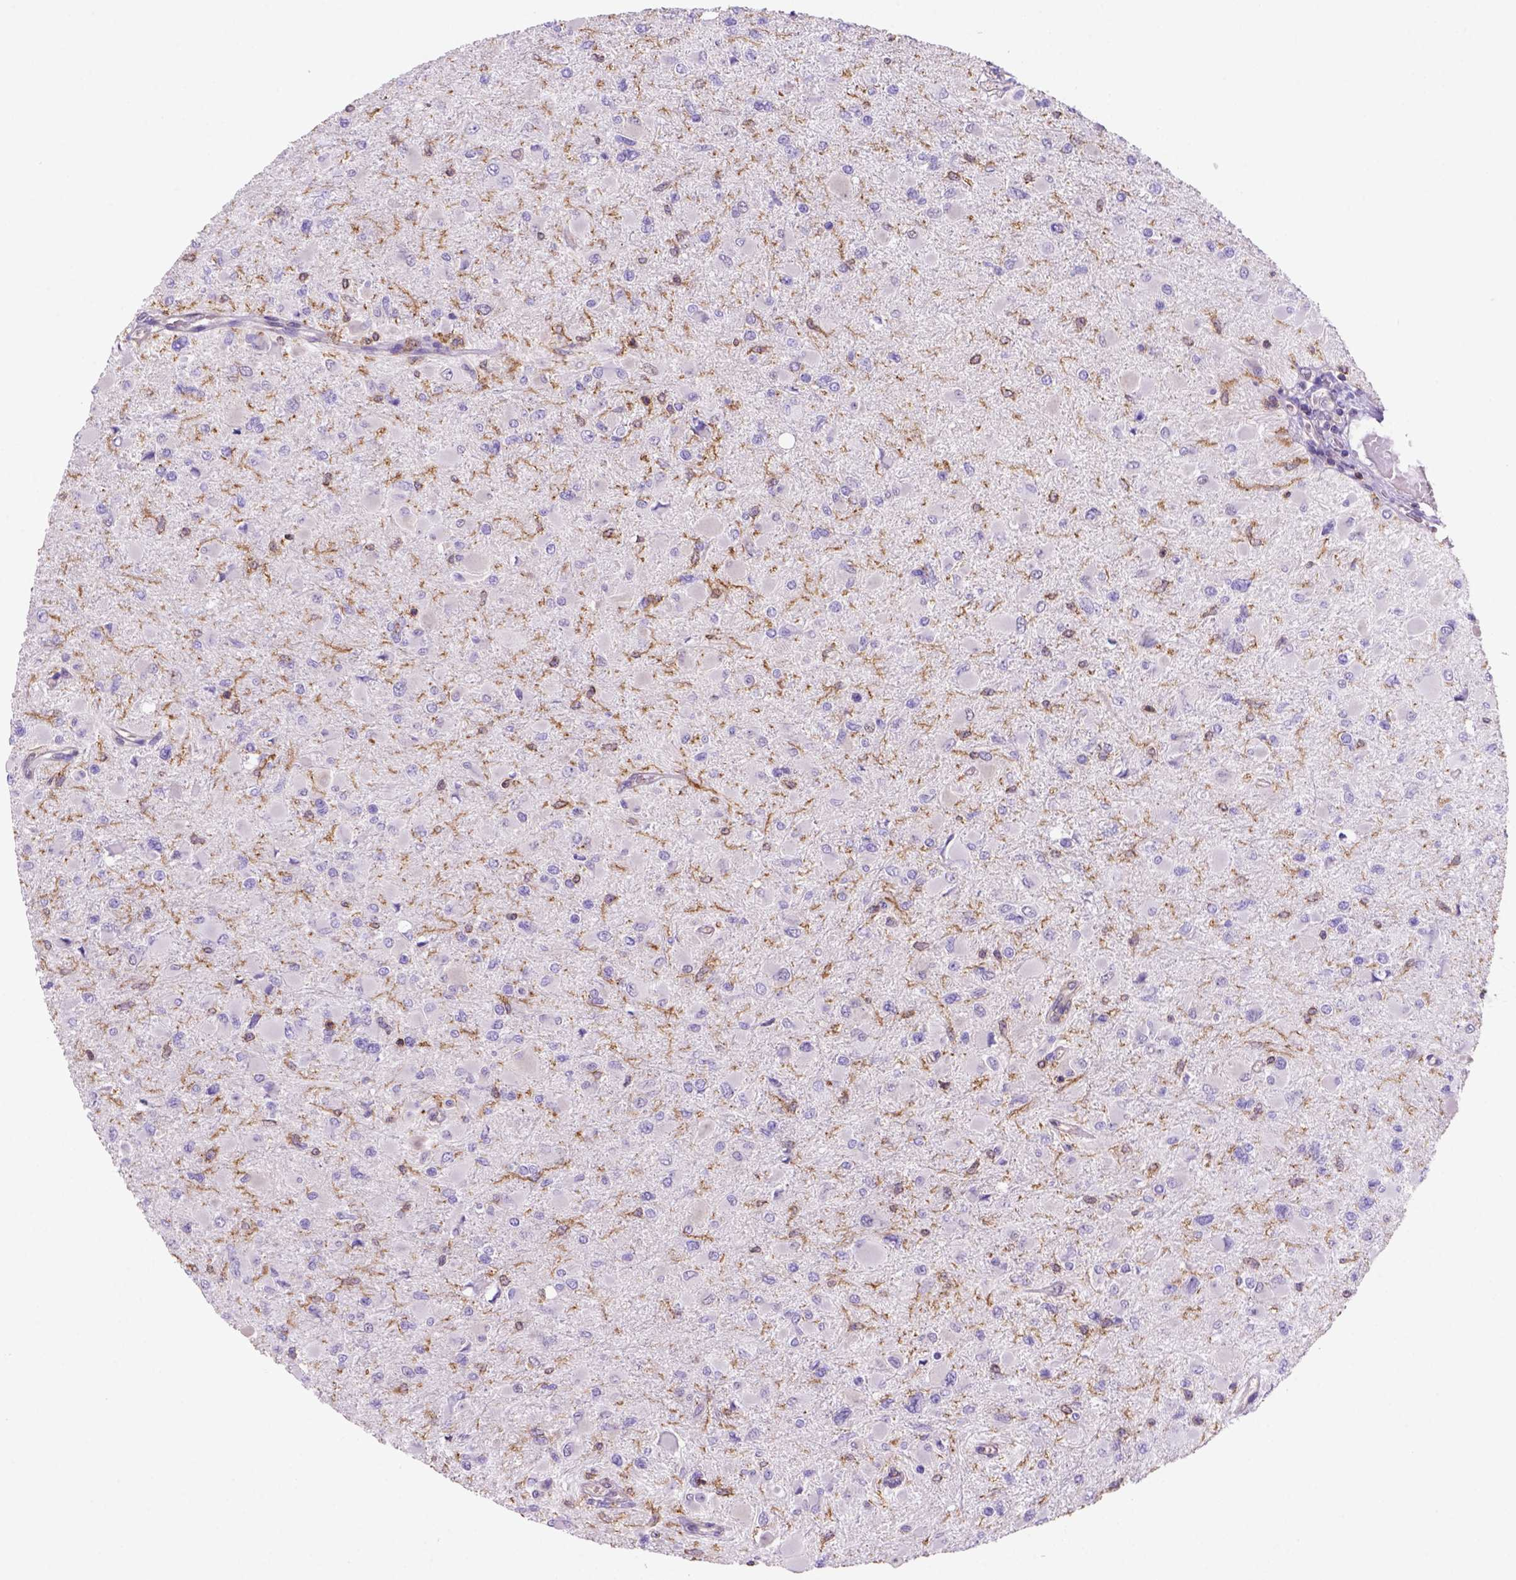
{"staining": {"intensity": "negative", "quantity": "none", "location": "none"}, "tissue": "glioma", "cell_type": "Tumor cells", "image_type": "cancer", "snomed": [{"axis": "morphology", "description": "Glioma, malignant, High grade"}, {"axis": "topography", "description": "Cerebral cortex"}], "caption": "This is a micrograph of immunohistochemistry (IHC) staining of malignant high-grade glioma, which shows no staining in tumor cells.", "gene": "INPP5D", "patient": {"sex": "female", "age": 36}}